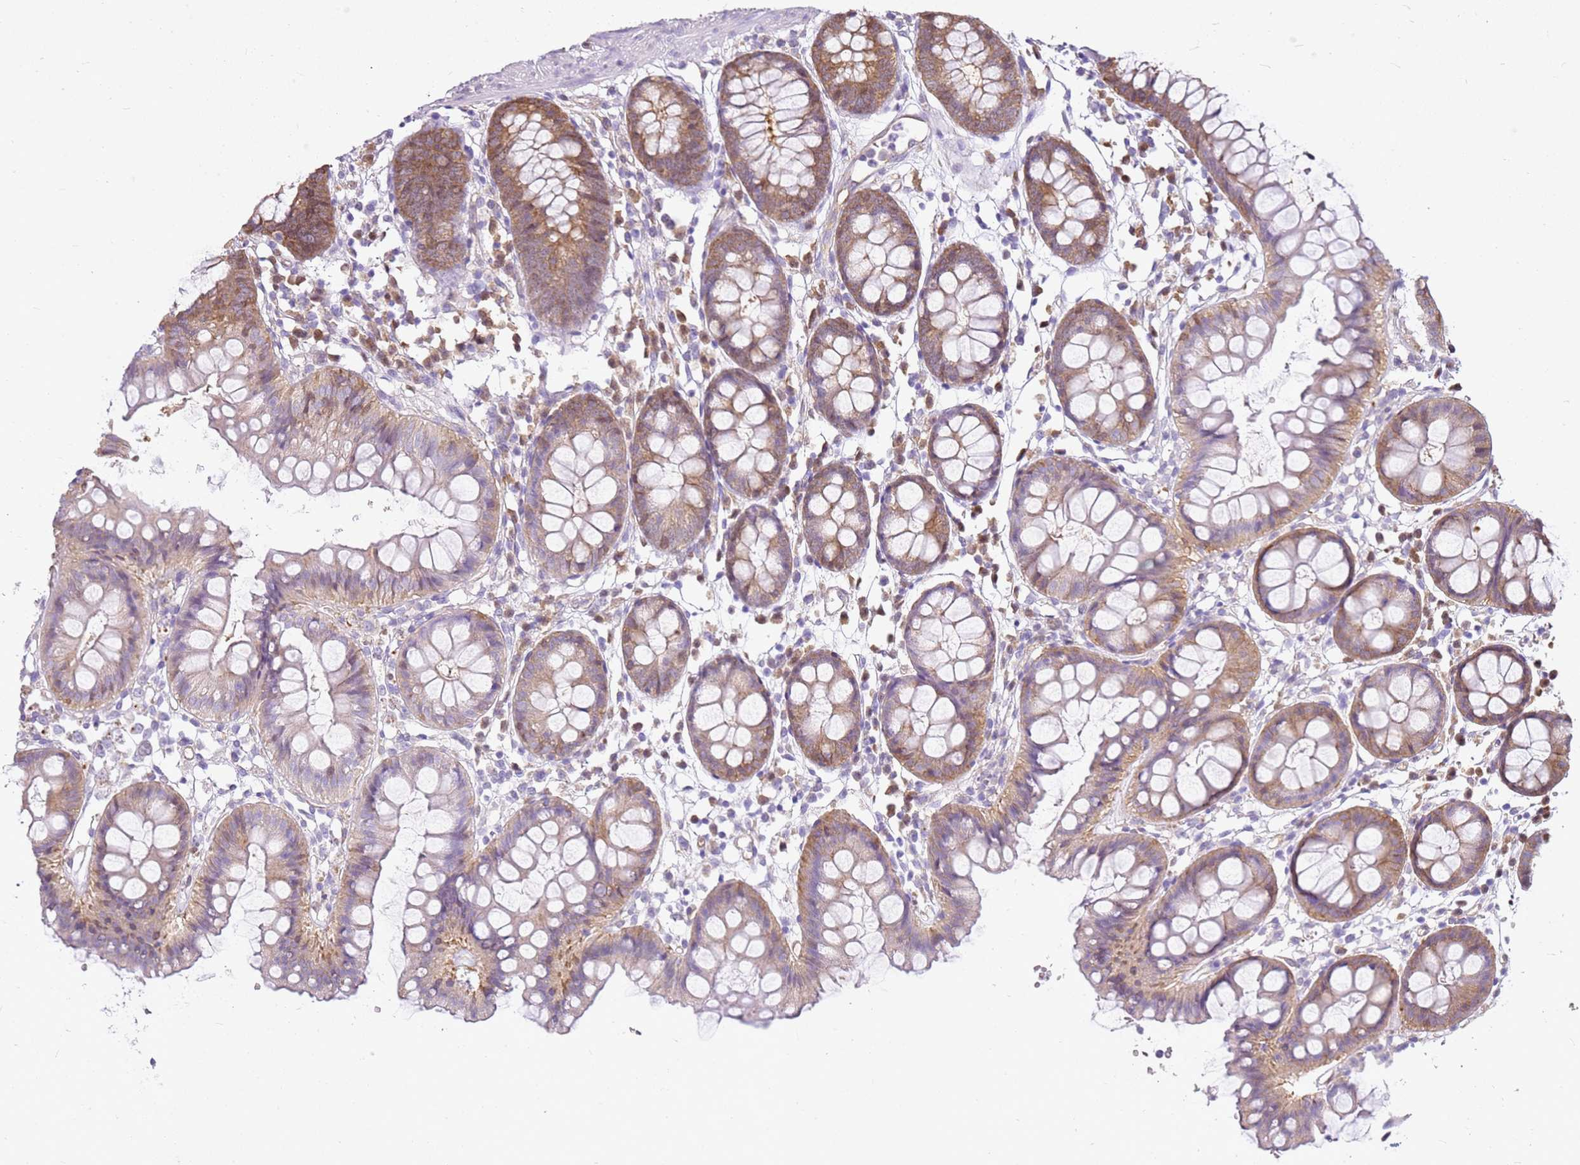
{"staining": {"intensity": "weak", "quantity": ">75%", "location": "cytoplasmic/membranous"}, "tissue": "colon", "cell_type": "Endothelial cells", "image_type": "normal", "snomed": [{"axis": "morphology", "description": "Normal tissue, NOS"}, {"axis": "topography", "description": "Colon"}], "caption": "Immunohistochemical staining of normal human colon demonstrates >75% levels of weak cytoplasmic/membranous protein positivity in about >75% of endothelial cells.", "gene": "YWHAE", "patient": {"sex": "female", "age": 84}}